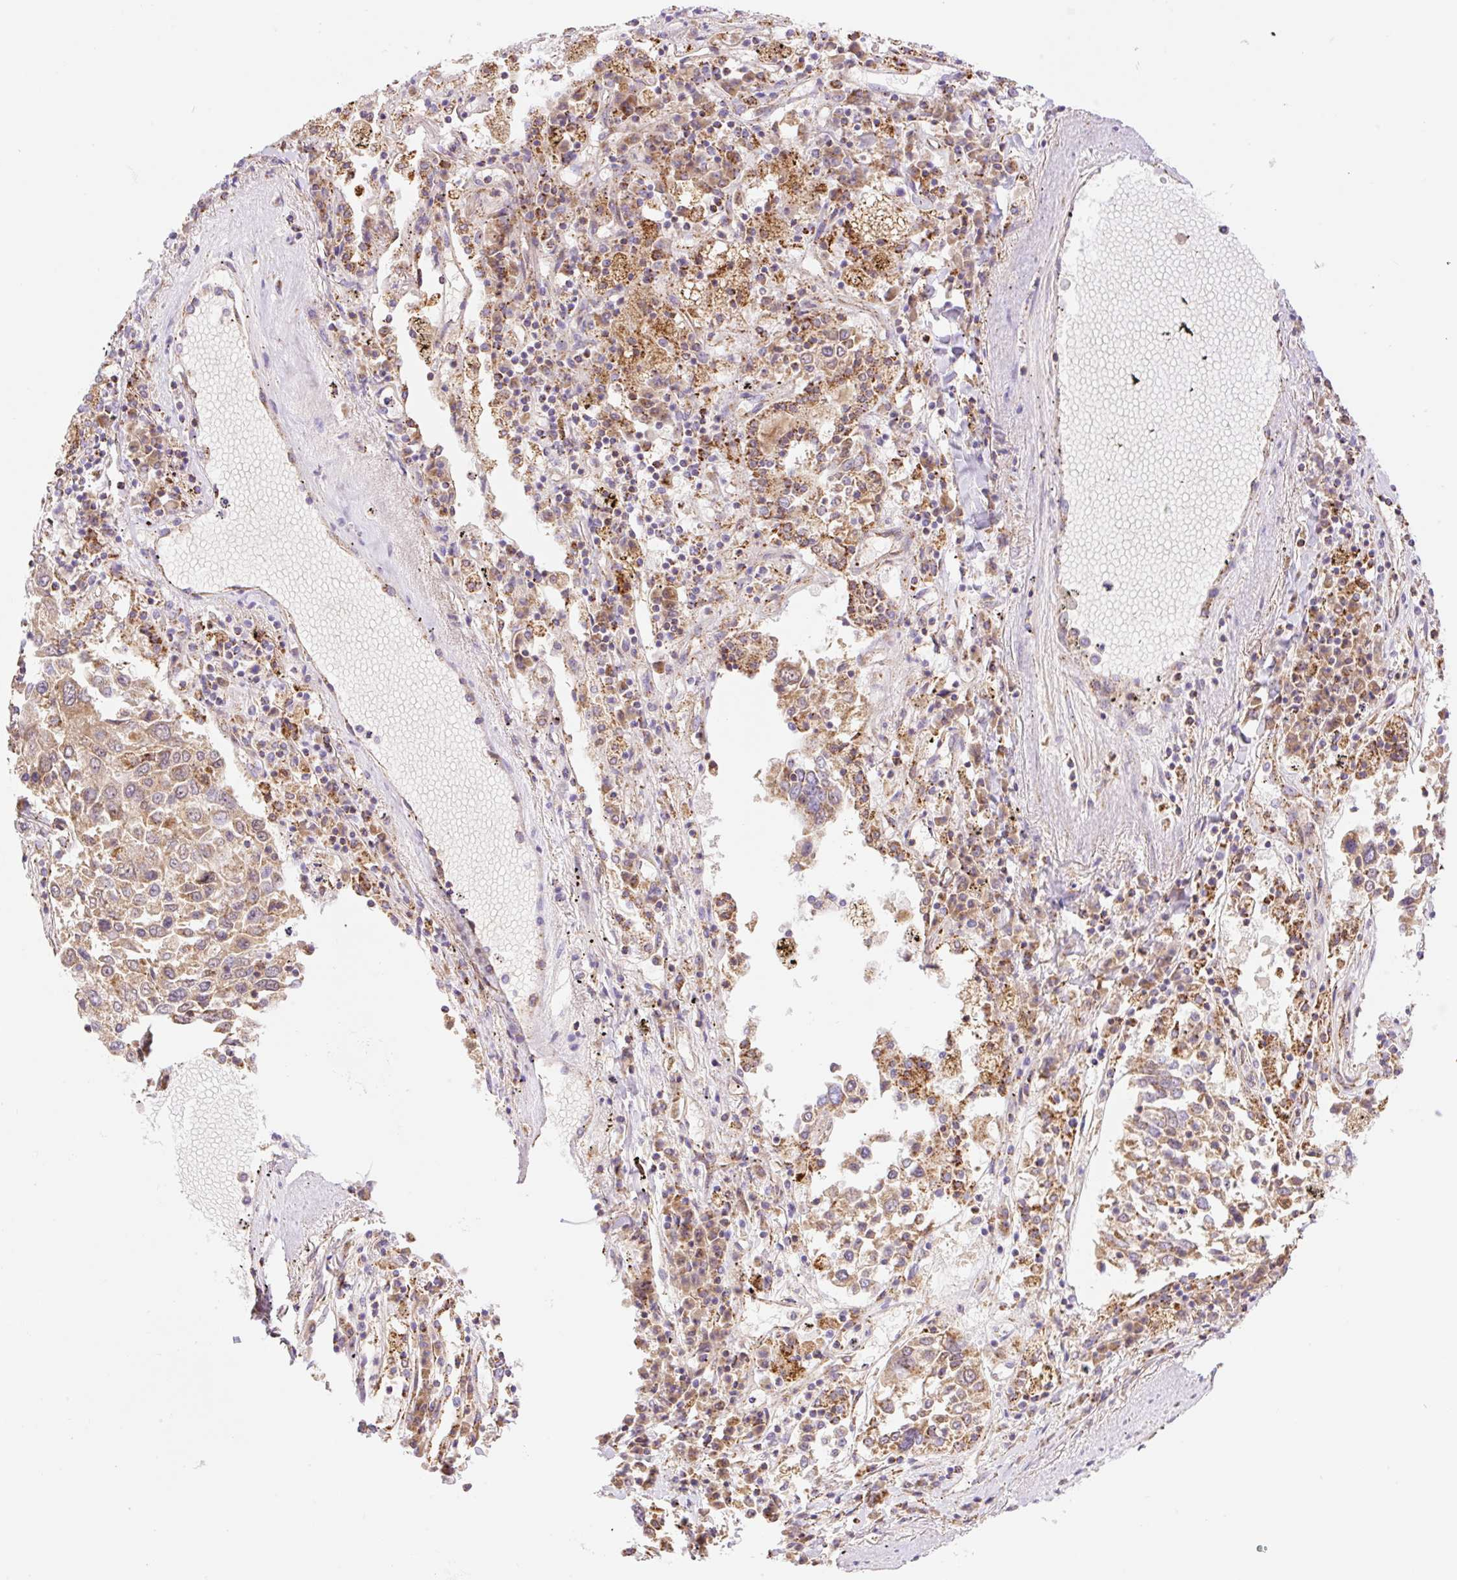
{"staining": {"intensity": "moderate", "quantity": ">75%", "location": "cytoplasmic/membranous"}, "tissue": "lung cancer", "cell_type": "Tumor cells", "image_type": "cancer", "snomed": [{"axis": "morphology", "description": "Squamous cell carcinoma, NOS"}, {"axis": "topography", "description": "Lung"}], "caption": "Immunohistochemical staining of human squamous cell carcinoma (lung) reveals medium levels of moderate cytoplasmic/membranous protein positivity in about >75% of tumor cells. (DAB (3,3'-diaminobenzidine) IHC, brown staining for protein, blue staining for nuclei).", "gene": "ETNK2", "patient": {"sex": "male", "age": 65}}